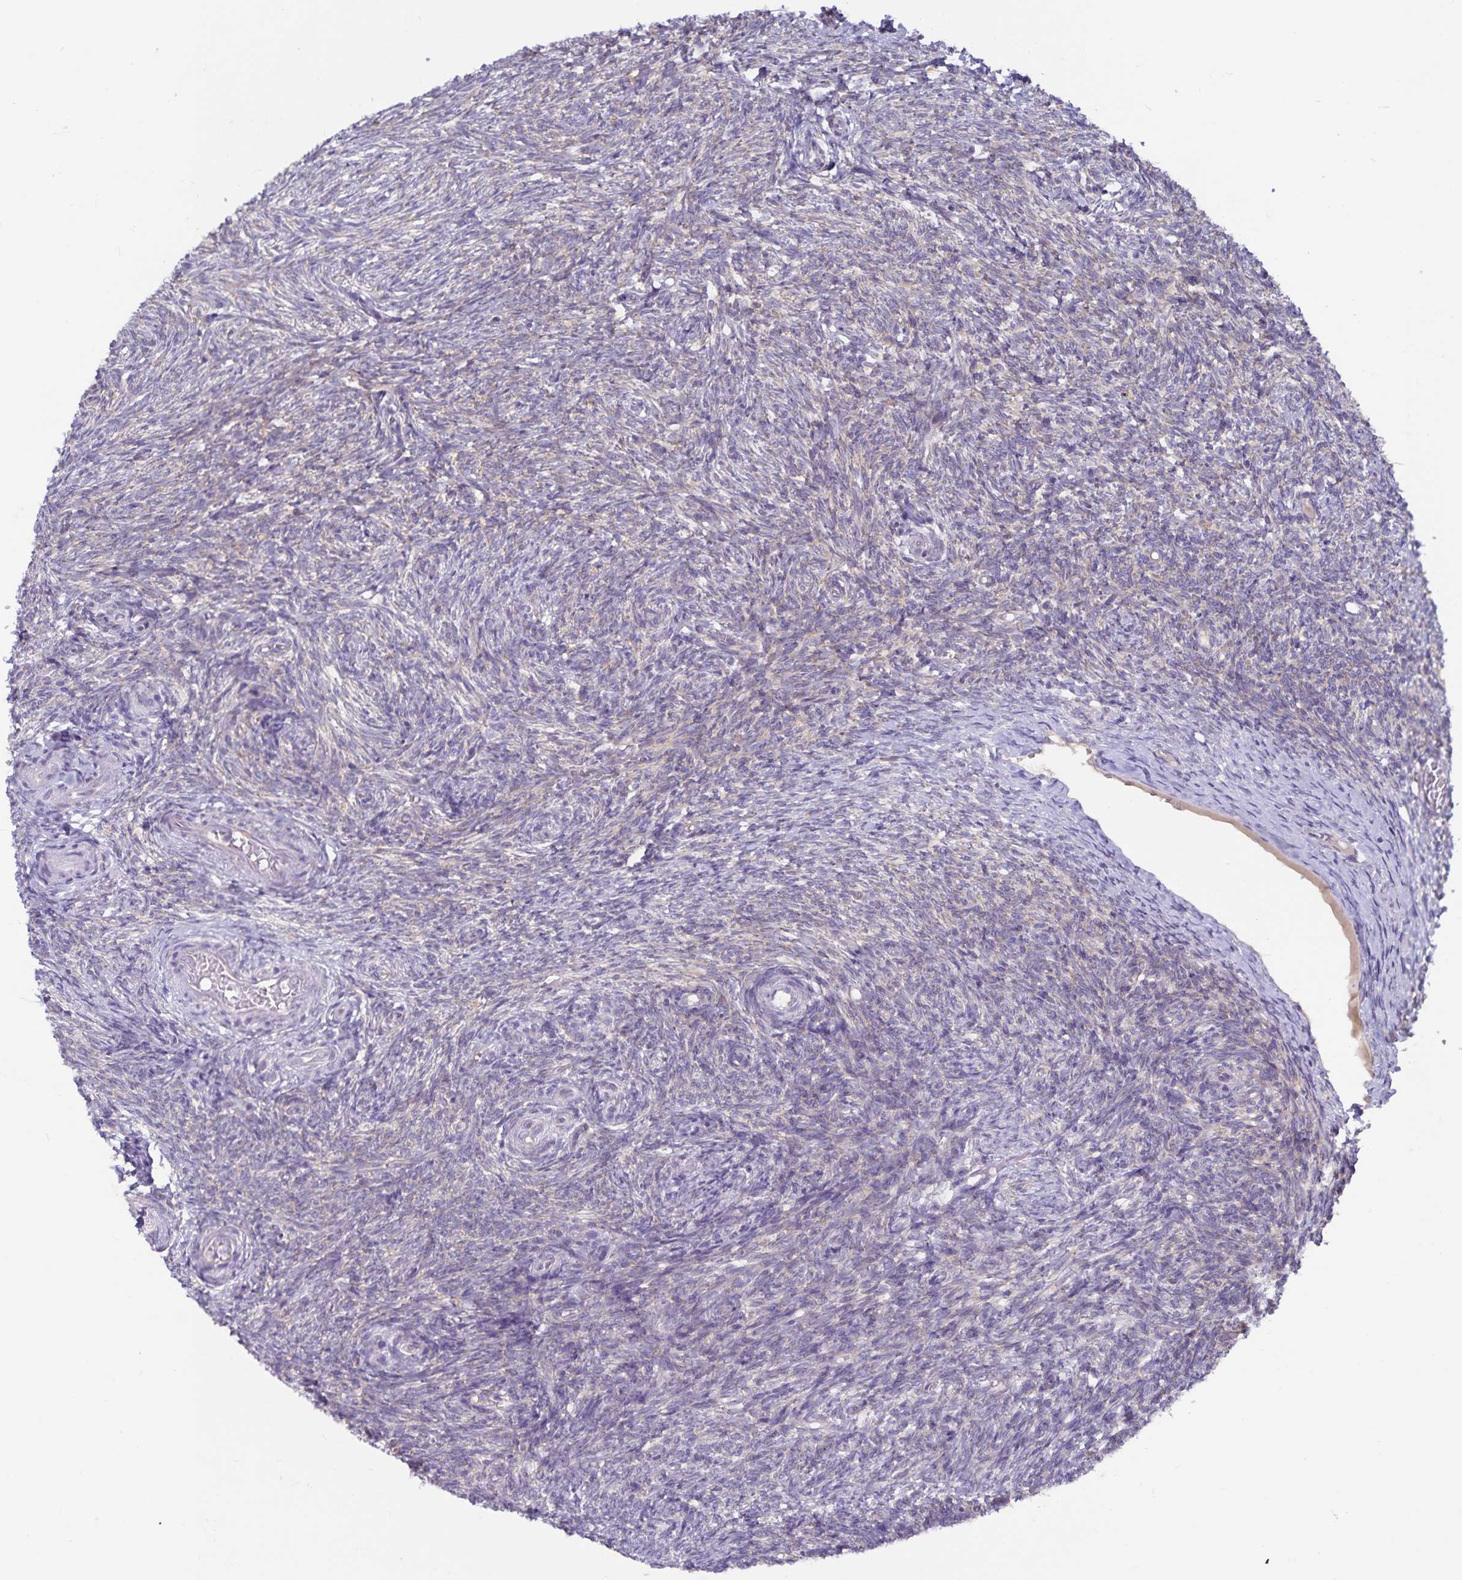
{"staining": {"intensity": "weak", "quantity": ">75%", "location": "cytoplasmic/membranous"}, "tissue": "ovary", "cell_type": "Follicle cells", "image_type": "normal", "snomed": [{"axis": "morphology", "description": "Normal tissue, NOS"}, {"axis": "topography", "description": "Ovary"}], "caption": "IHC (DAB (3,3'-diaminobenzidine)) staining of normal ovary exhibits weak cytoplasmic/membranous protein staining in approximately >75% of follicle cells. Using DAB (brown) and hematoxylin (blue) stains, captured at high magnification using brightfield microscopy.", "gene": "FAM120A", "patient": {"sex": "female", "age": 39}}